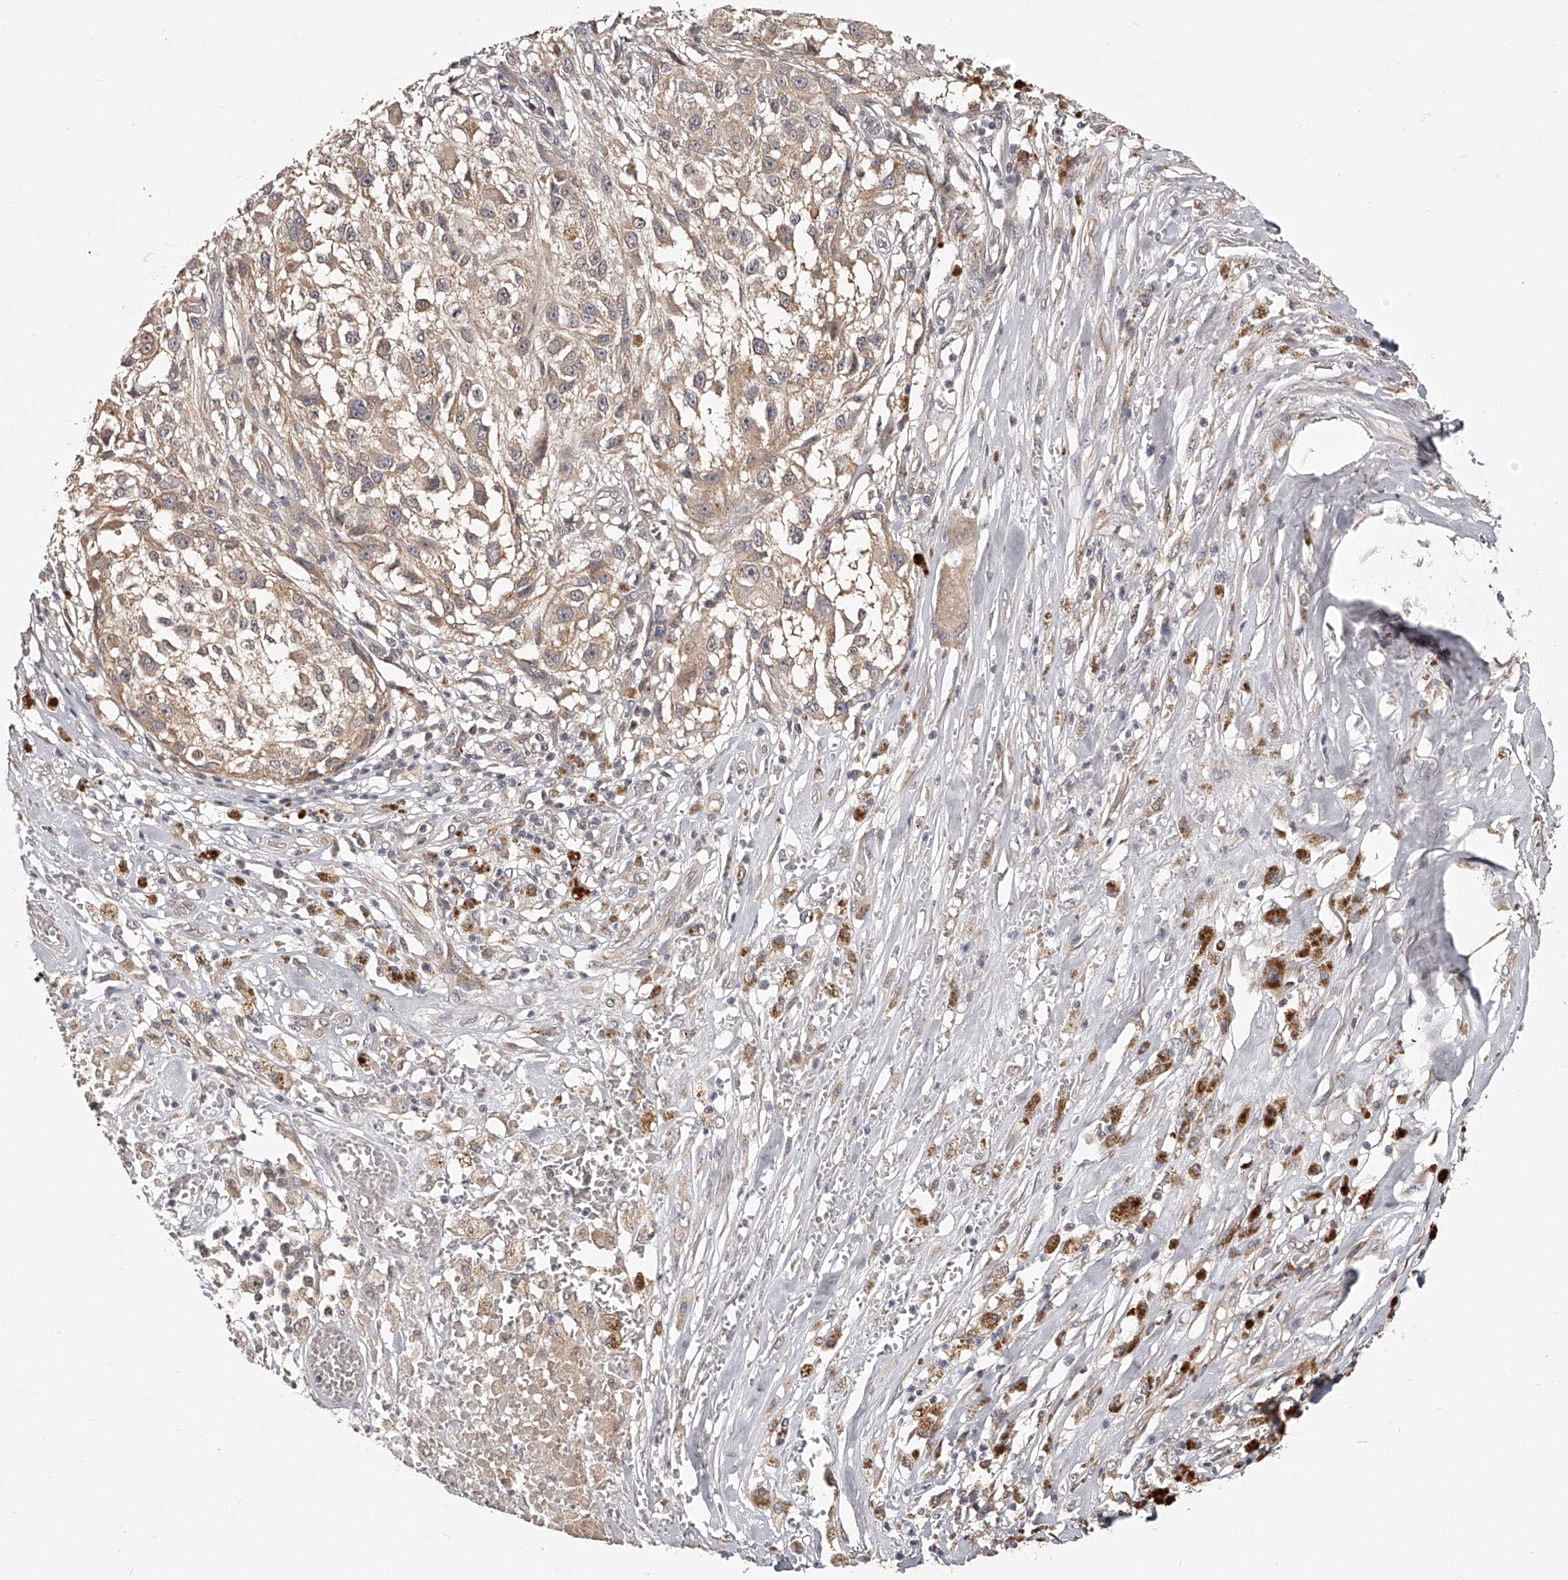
{"staining": {"intensity": "moderate", "quantity": ">75%", "location": "cytoplasmic/membranous"}, "tissue": "melanoma", "cell_type": "Tumor cells", "image_type": "cancer", "snomed": [{"axis": "morphology", "description": "Necrosis, NOS"}, {"axis": "morphology", "description": "Malignant melanoma, NOS"}, {"axis": "topography", "description": "Skin"}], "caption": "High-power microscopy captured an IHC histopathology image of melanoma, revealing moderate cytoplasmic/membranous staining in about >75% of tumor cells. The staining was performed using DAB, with brown indicating positive protein expression. Nuclei are stained blue with hematoxylin.", "gene": "ZNF582", "patient": {"sex": "female", "age": 87}}